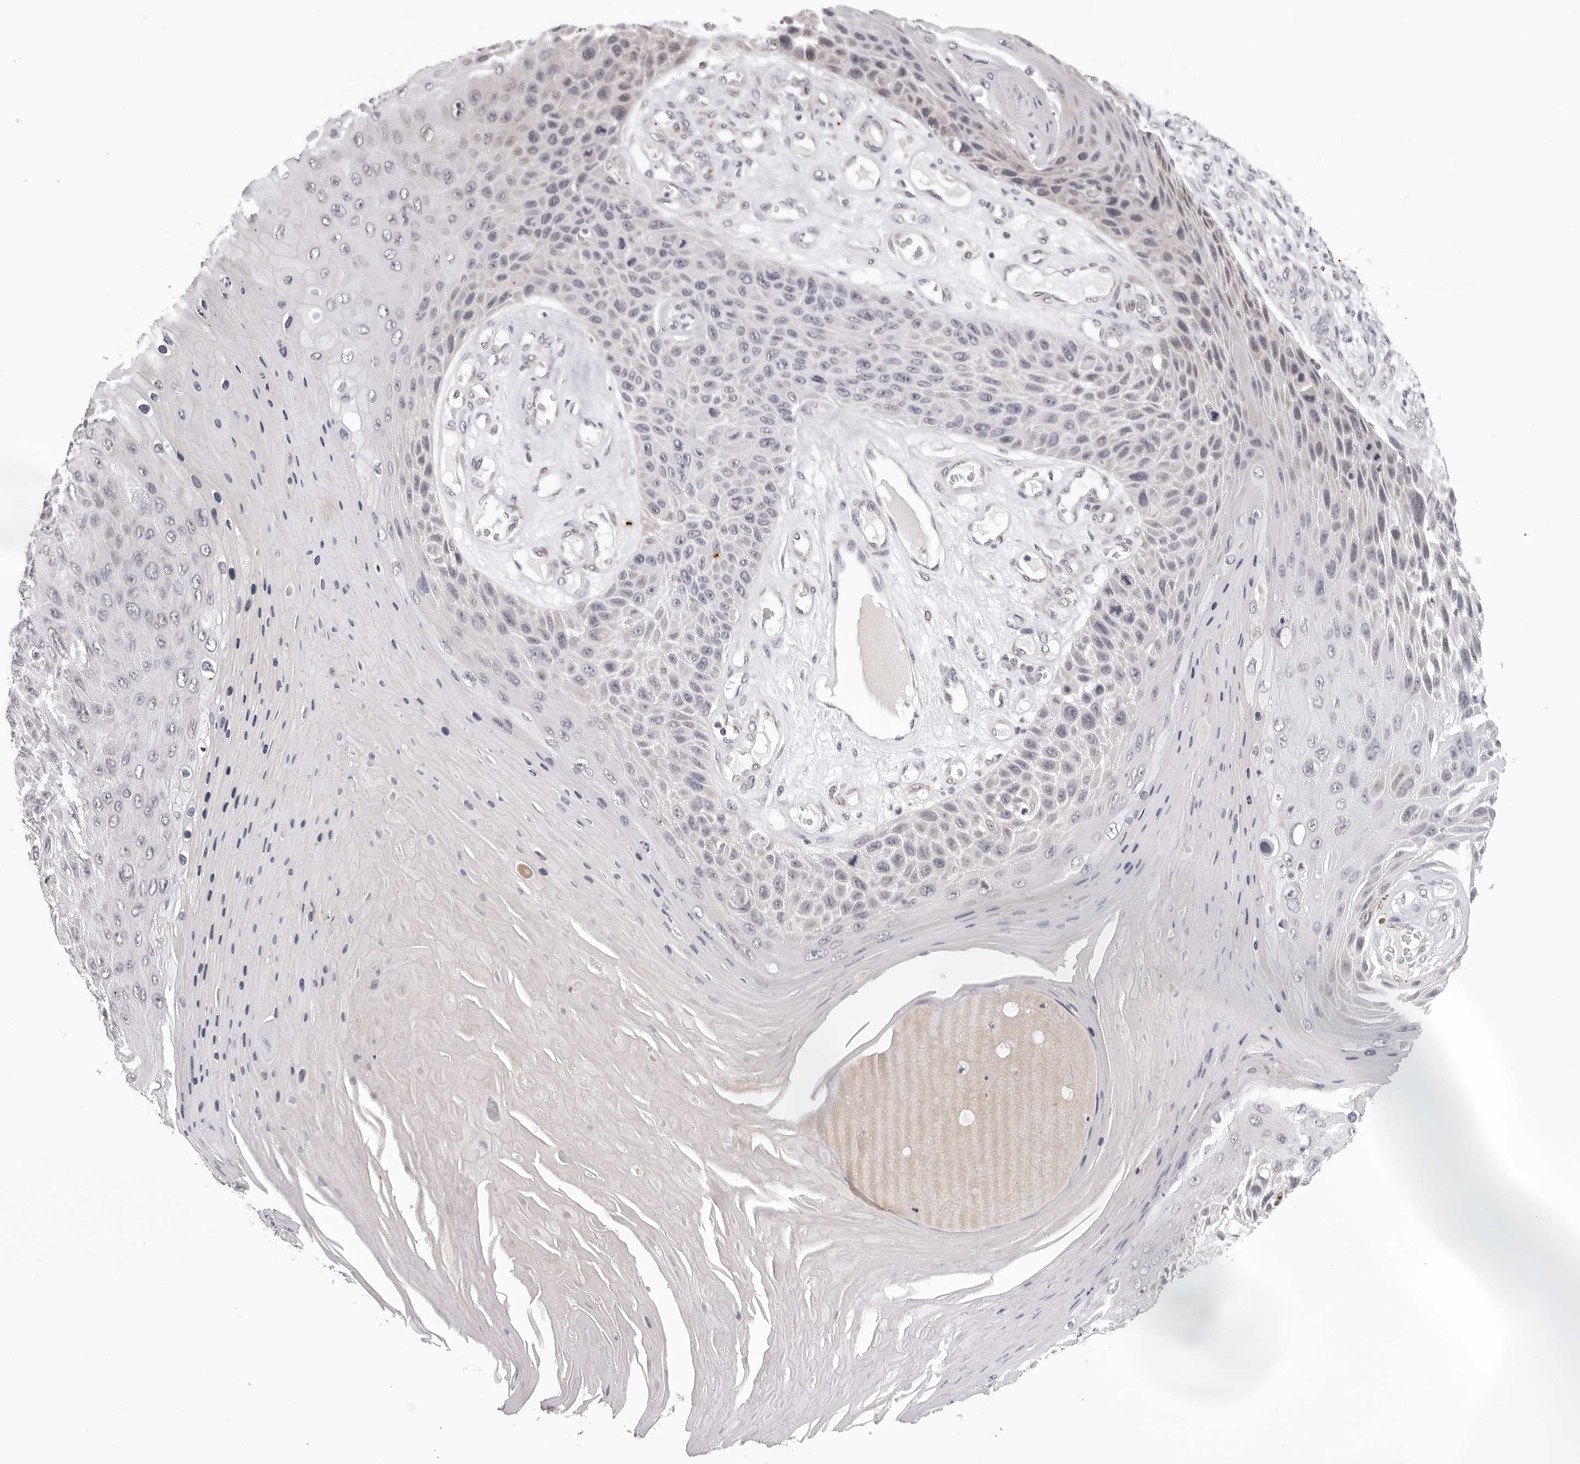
{"staining": {"intensity": "negative", "quantity": "none", "location": "none"}, "tissue": "skin cancer", "cell_type": "Tumor cells", "image_type": "cancer", "snomed": [{"axis": "morphology", "description": "Squamous cell carcinoma, NOS"}, {"axis": "topography", "description": "Skin"}], "caption": "A histopathology image of squamous cell carcinoma (skin) stained for a protein reveals no brown staining in tumor cells.", "gene": "IL17RA", "patient": {"sex": "female", "age": 88}}